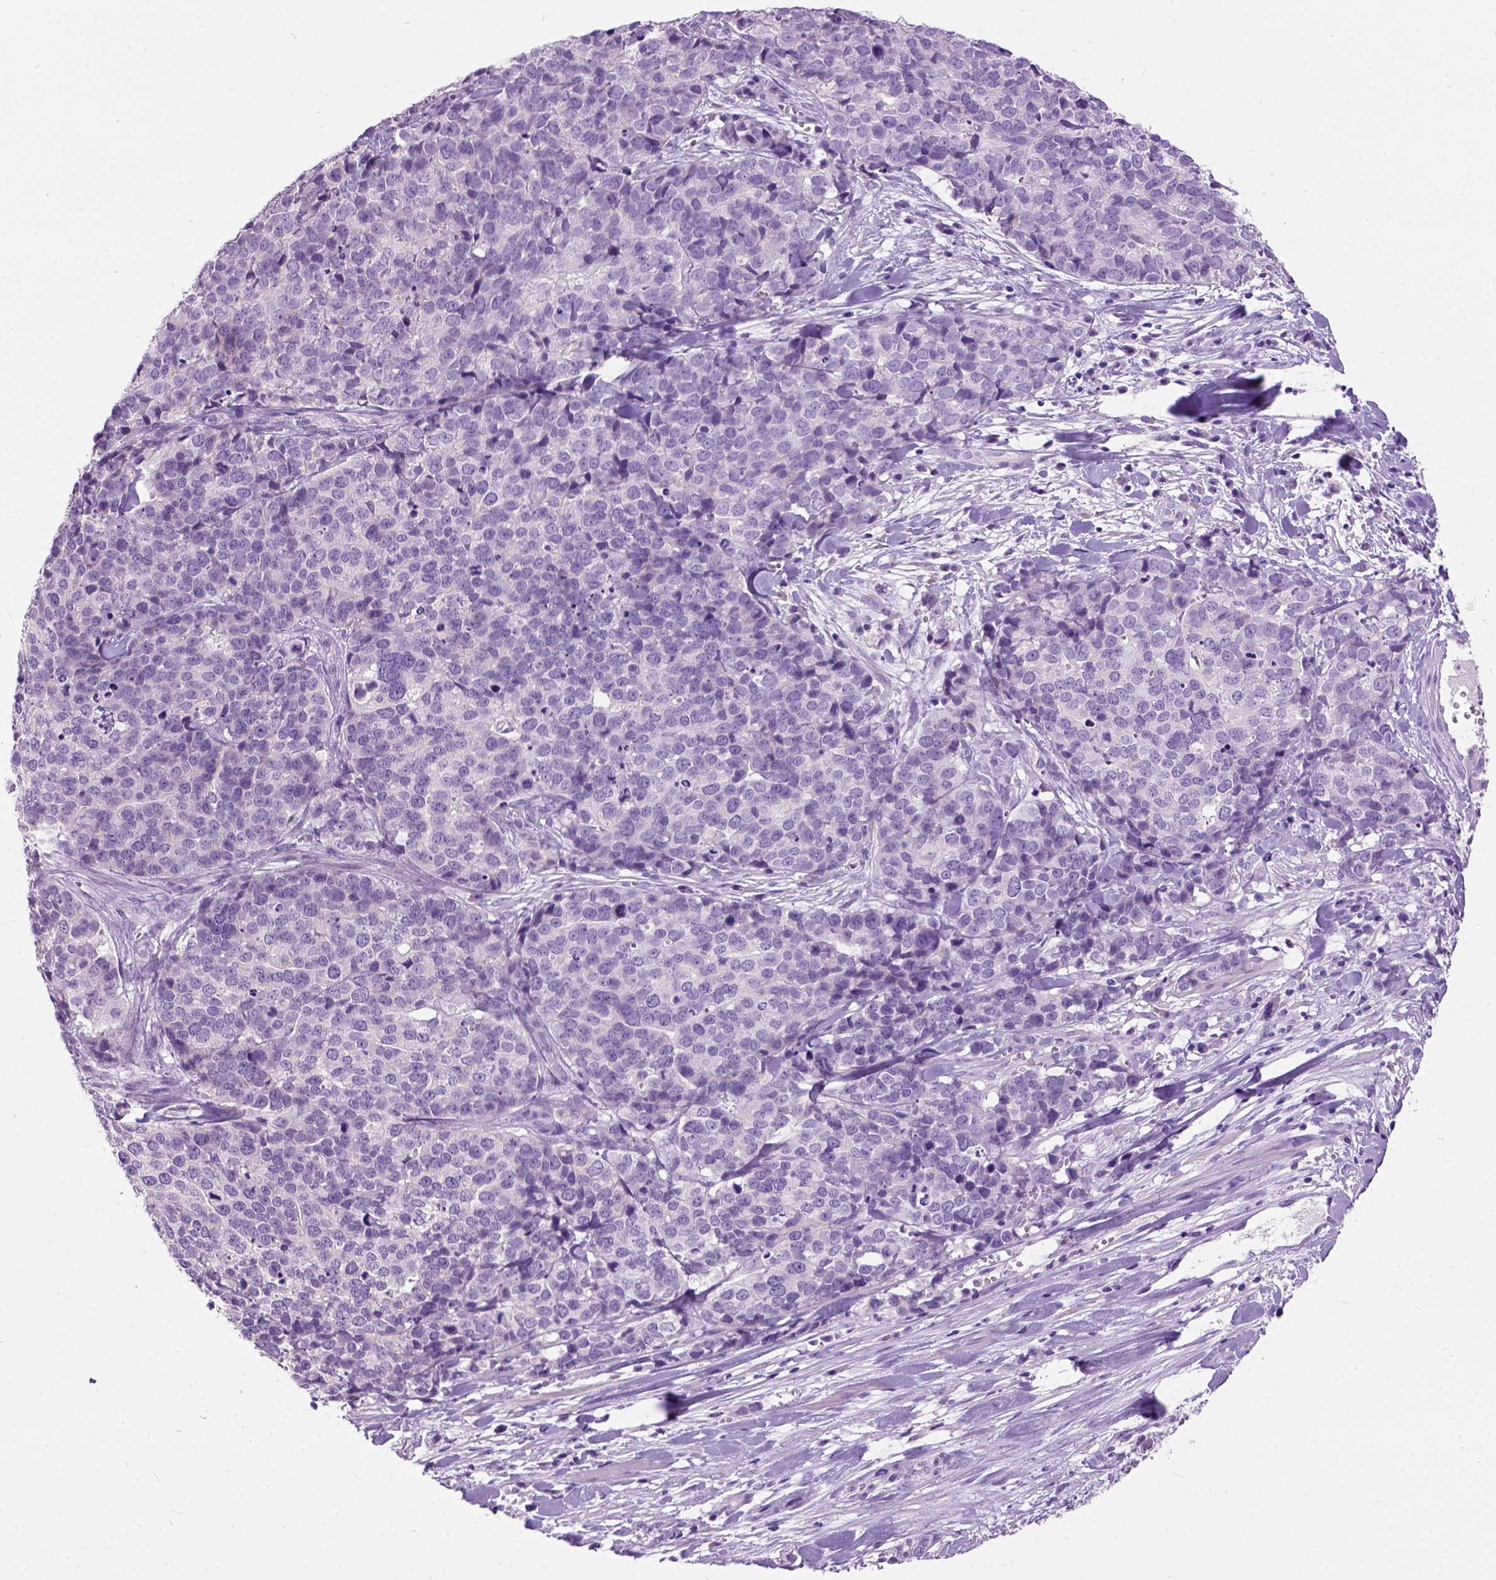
{"staining": {"intensity": "negative", "quantity": "none", "location": "none"}, "tissue": "ovarian cancer", "cell_type": "Tumor cells", "image_type": "cancer", "snomed": [{"axis": "morphology", "description": "Carcinoma, endometroid"}, {"axis": "topography", "description": "Ovary"}], "caption": "Immunohistochemistry histopathology image of neoplastic tissue: human ovarian endometroid carcinoma stained with DAB reveals no significant protein staining in tumor cells.", "gene": "MAPT", "patient": {"sex": "female", "age": 65}}